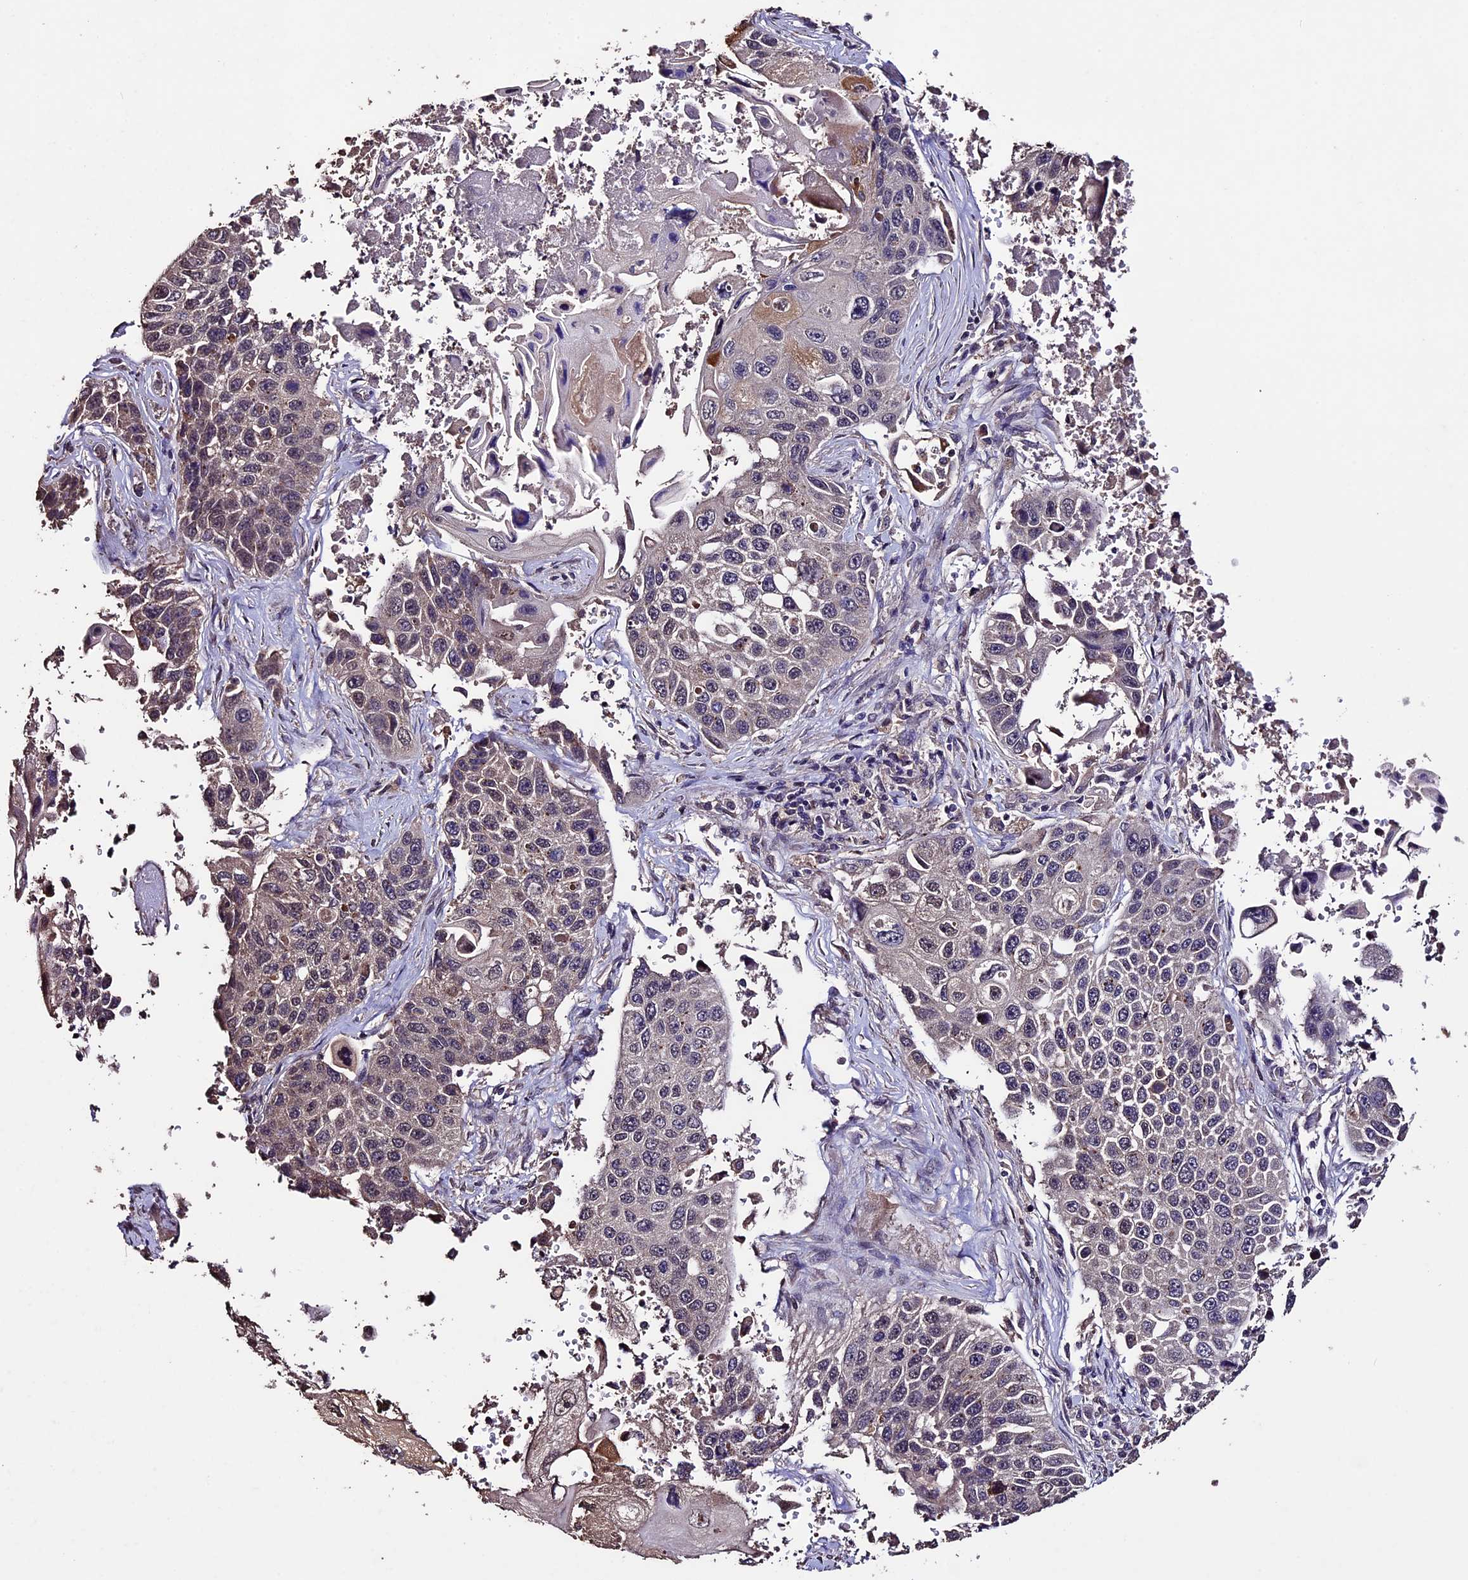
{"staining": {"intensity": "weak", "quantity": "<25%", "location": "cytoplasmic/membranous,nuclear"}, "tissue": "lung cancer", "cell_type": "Tumor cells", "image_type": "cancer", "snomed": [{"axis": "morphology", "description": "Squamous cell carcinoma, NOS"}, {"axis": "topography", "description": "Lung"}], "caption": "Photomicrograph shows no significant protein staining in tumor cells of lung squamous cell carcinoma.", "gene": "DIS3L", "patient": {"sex": "male", "age": 61}}